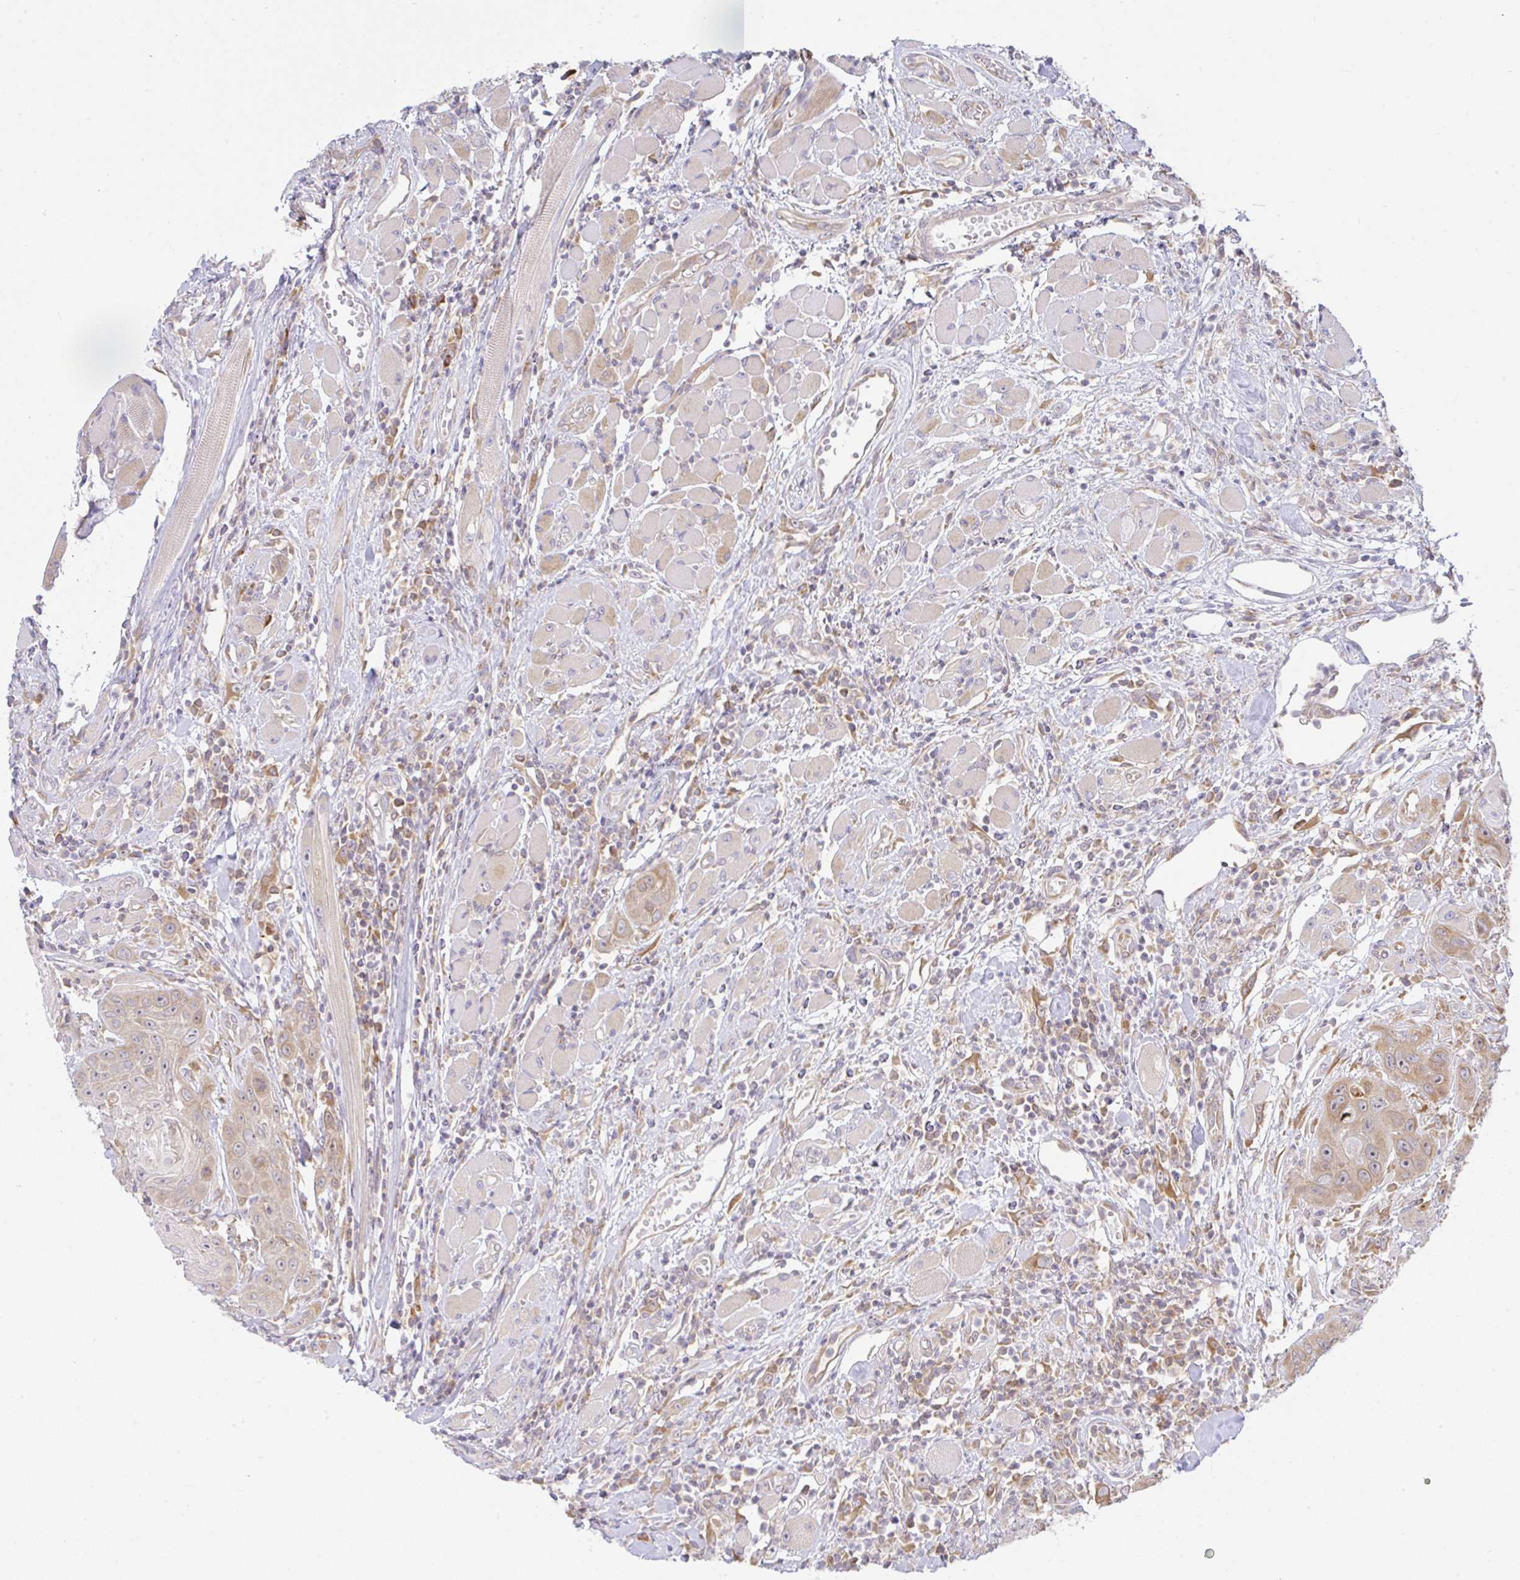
{"staining": {"intensity": "weak", "quantity": ">75%", "location": "cytoplasmic/membranous"}, "tissue": "head and neck cancer", "cell_type": "Tumor cells", "image_type": "cancer", "snomed": [{"axis": "morphology", "description": "Squamous cell carcinoma, NOS"}, {"axis": "topography", "description": "Head-Neck"}], "caption": "Immunohistochemistry (IHC) micrograph of human head and neck cancer (squamous cell carcinoma) stained for a protein (brown), which displays low levels of weak cytoplasmic/membranous expression in about >75% of tumor cells.", "gene": "DERL2", "patient": {"sex": "female", "age": 59}}